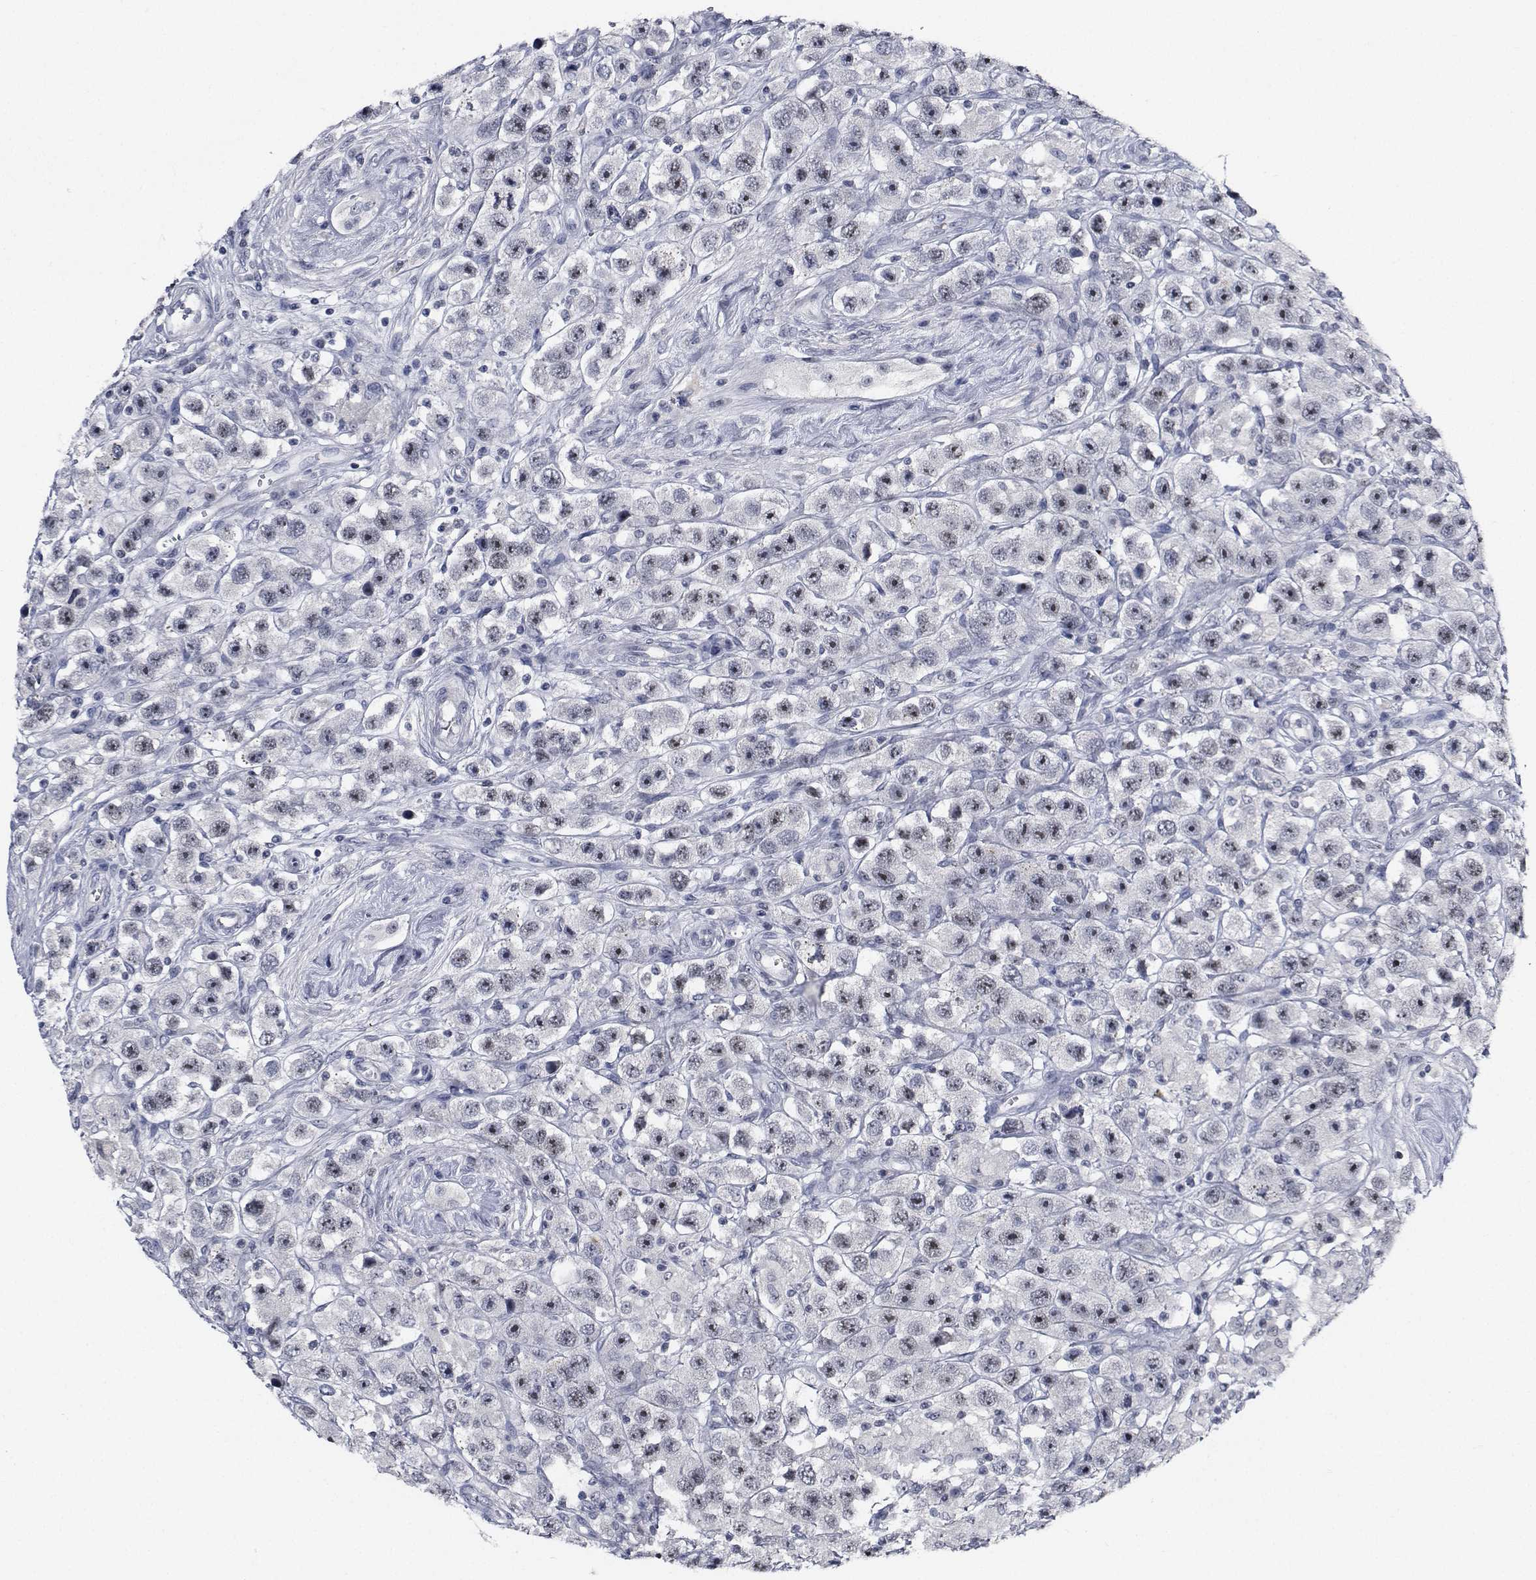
{"staining": {"intensity": "negative", "quantity": "none", "location": "none"}, "tissue": "testis cancer", "cell_type": "Tumor cells", "image_type": "cancer", "snomed": [{"axis": "morphology", "description": "Seminoma, NOS"}, {"axis": "topography", "description": "Testis"}], "caption": "Micrograph shows no protein positivity in tumor cells of testis seminoma tissue. (Brightfield microscopy of DAB (3,3'-diaminobenzidine) immunohistochemistry (IHC) at high magnification).", "gene": "NVL", "patient": {"sex": "male", "age": 45}}